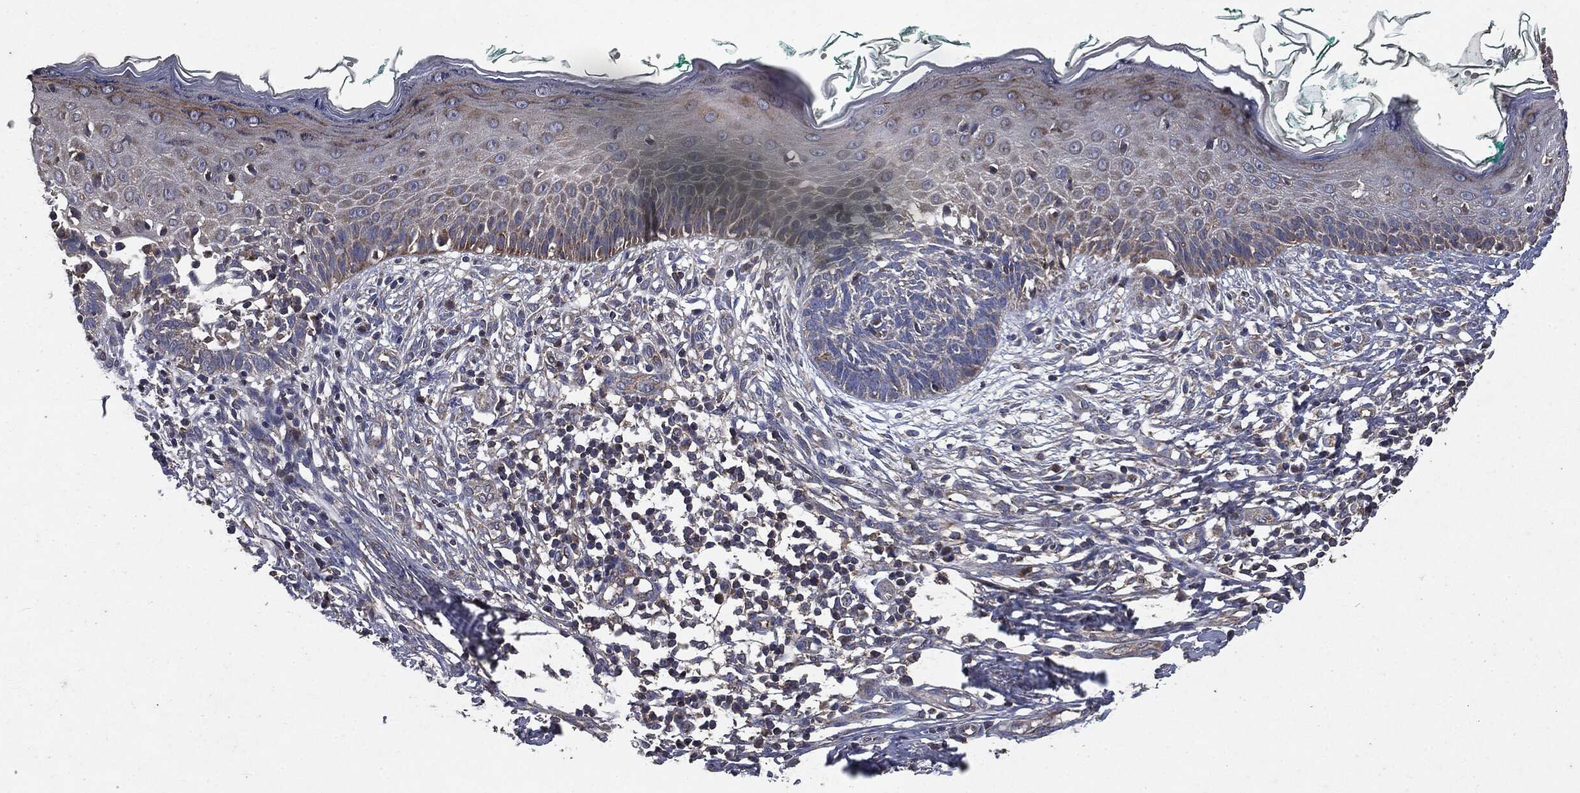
{"staining": {"intensity": "moderate", "quantity": "25%-75%", "location": "cytoplasmic/membranous"}, "tissue": "skin", "cell_type": "Fibroblasts", "image_type": "normal", "snomed": [{"axis": "morphology", "description": "Normal tissue, NOS"}, {"axis": "morphology", "description": "Basal cell carcinoma"}, {"axis": "topography", "description": "Skin"}], "caption": "A photomicrograph showing moderate cytoplasmic/membranous expression in approximately 25%-75% of fibroblasts in benign skin, as visualized by brown immunohistochemical staining.", "gene": "MAPK6", "patient": {"sex": "male", "age": 33}}